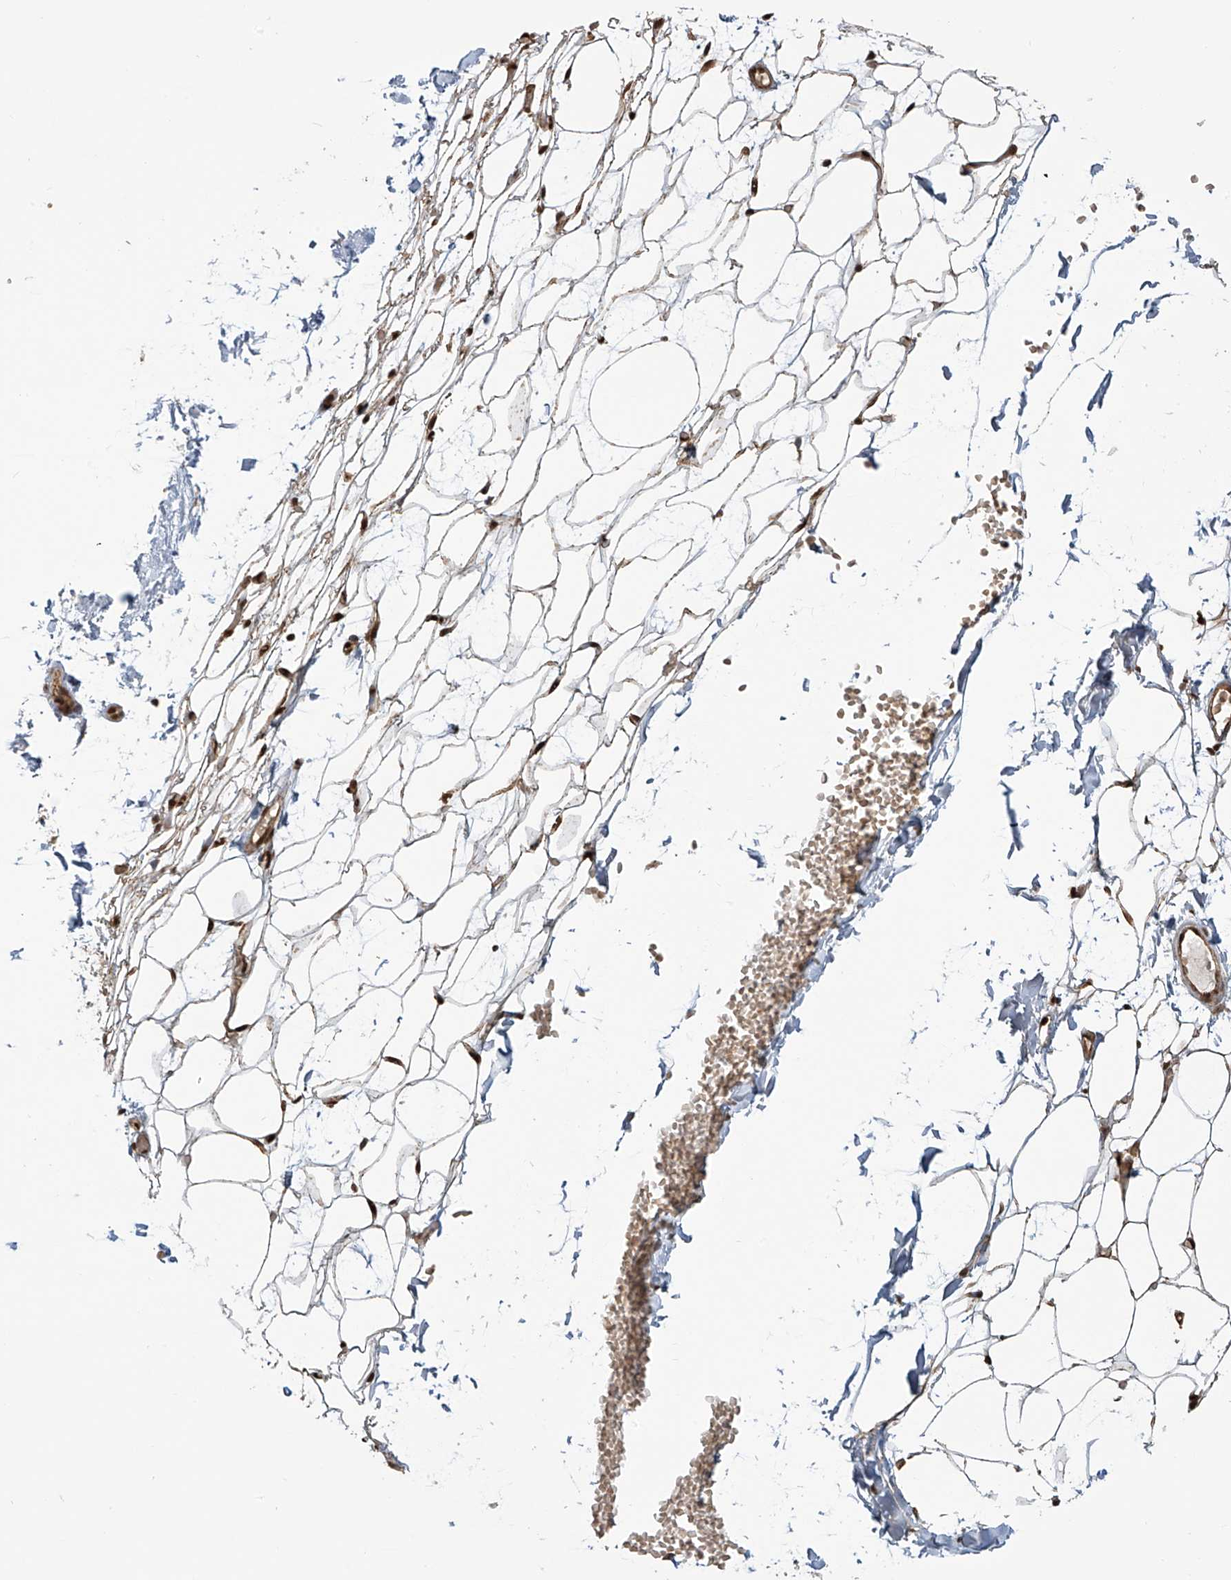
{"staining": {"intensity": "moderate", "quantity": "25%-75%", "location": "cytoplasmic/membranous"}, "tissue": "adipose tissue", "cell_type": "Adipocytes", "image_type": "normal", "snomed": [{"axis": "morphology", "description": "Normal tissue, NOS"}, {"axis": "topography", "description": "Breast"}], "caption": "Immunohistochemistry (IHC) staining of benign adipose tissue, which demonstrates medium levels of moderate cytoplasmic/membranous positivity in about 25%-75% of adipocytes indicating moderate cytoplasmic/membranous protein positivity. The staining was performed using DAB (brown) for protein detection and nuclei were counterstained in hematoxylin (blue).", "gene": "VMP1", "patient": {"sex": "female", "age": 23}}